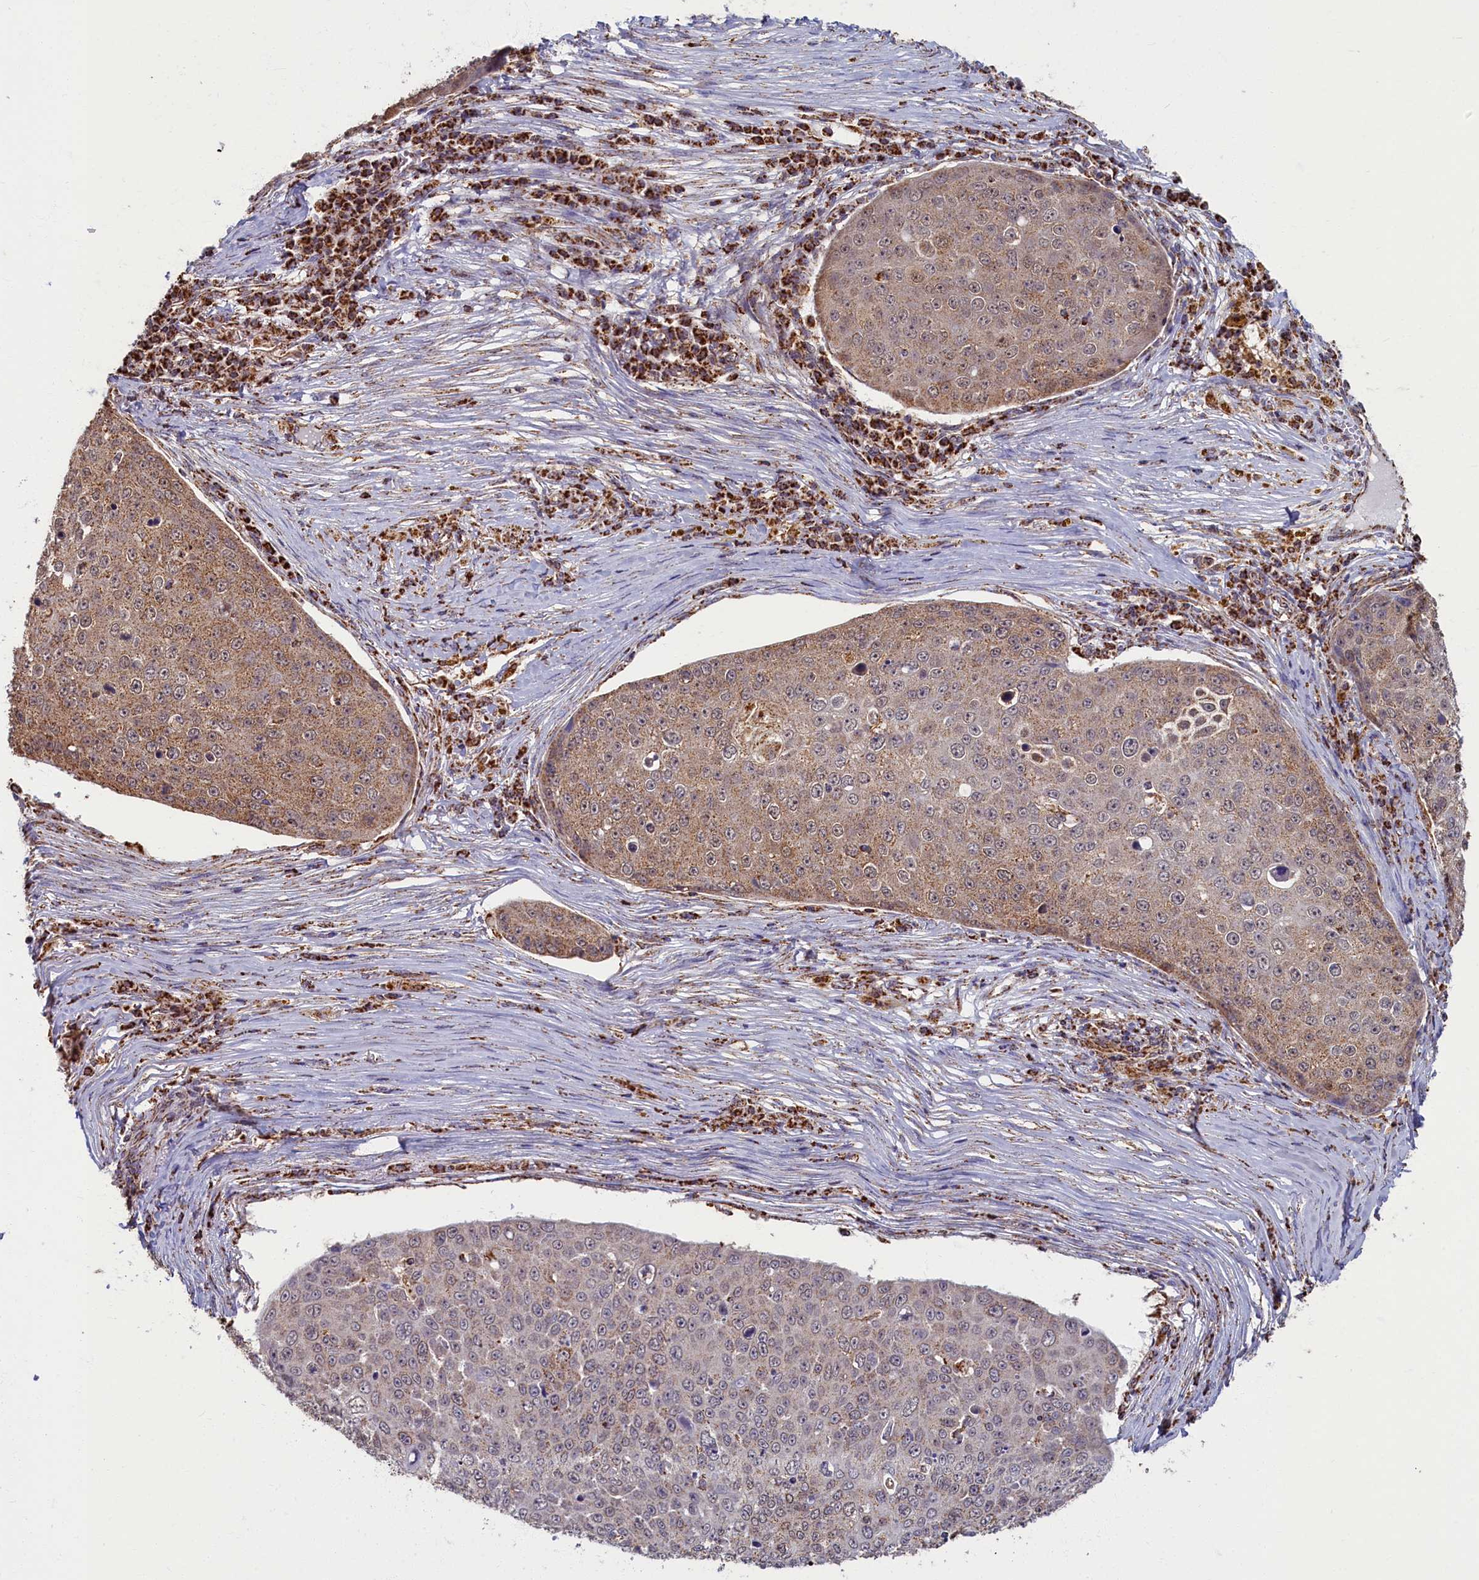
{"staining": {"intensity": "moderate", "quantity": ">75%", "location": "cytoplasmic/membranous"}, "tissue": "skin cancer", "cell_type": "Tumor cells", "image_type": "cancer", "snomed": [{"axis": "morphology", "description": "Squamous cell carcinoma, NOS"}, {"axis": "topography", "description": "Skin"}], "caption": "Immunohistochemical staining of human skin cancer (squamous cell carcinoma) displays medium levels of moderate cytoplasmic/membranous expression in approximately >75% of tumor cells. The protein of interest is shown in brown color, while the nuclei are stained blue.", "gene": "SPR", "patient": {"sex": "male", "age": 71}}